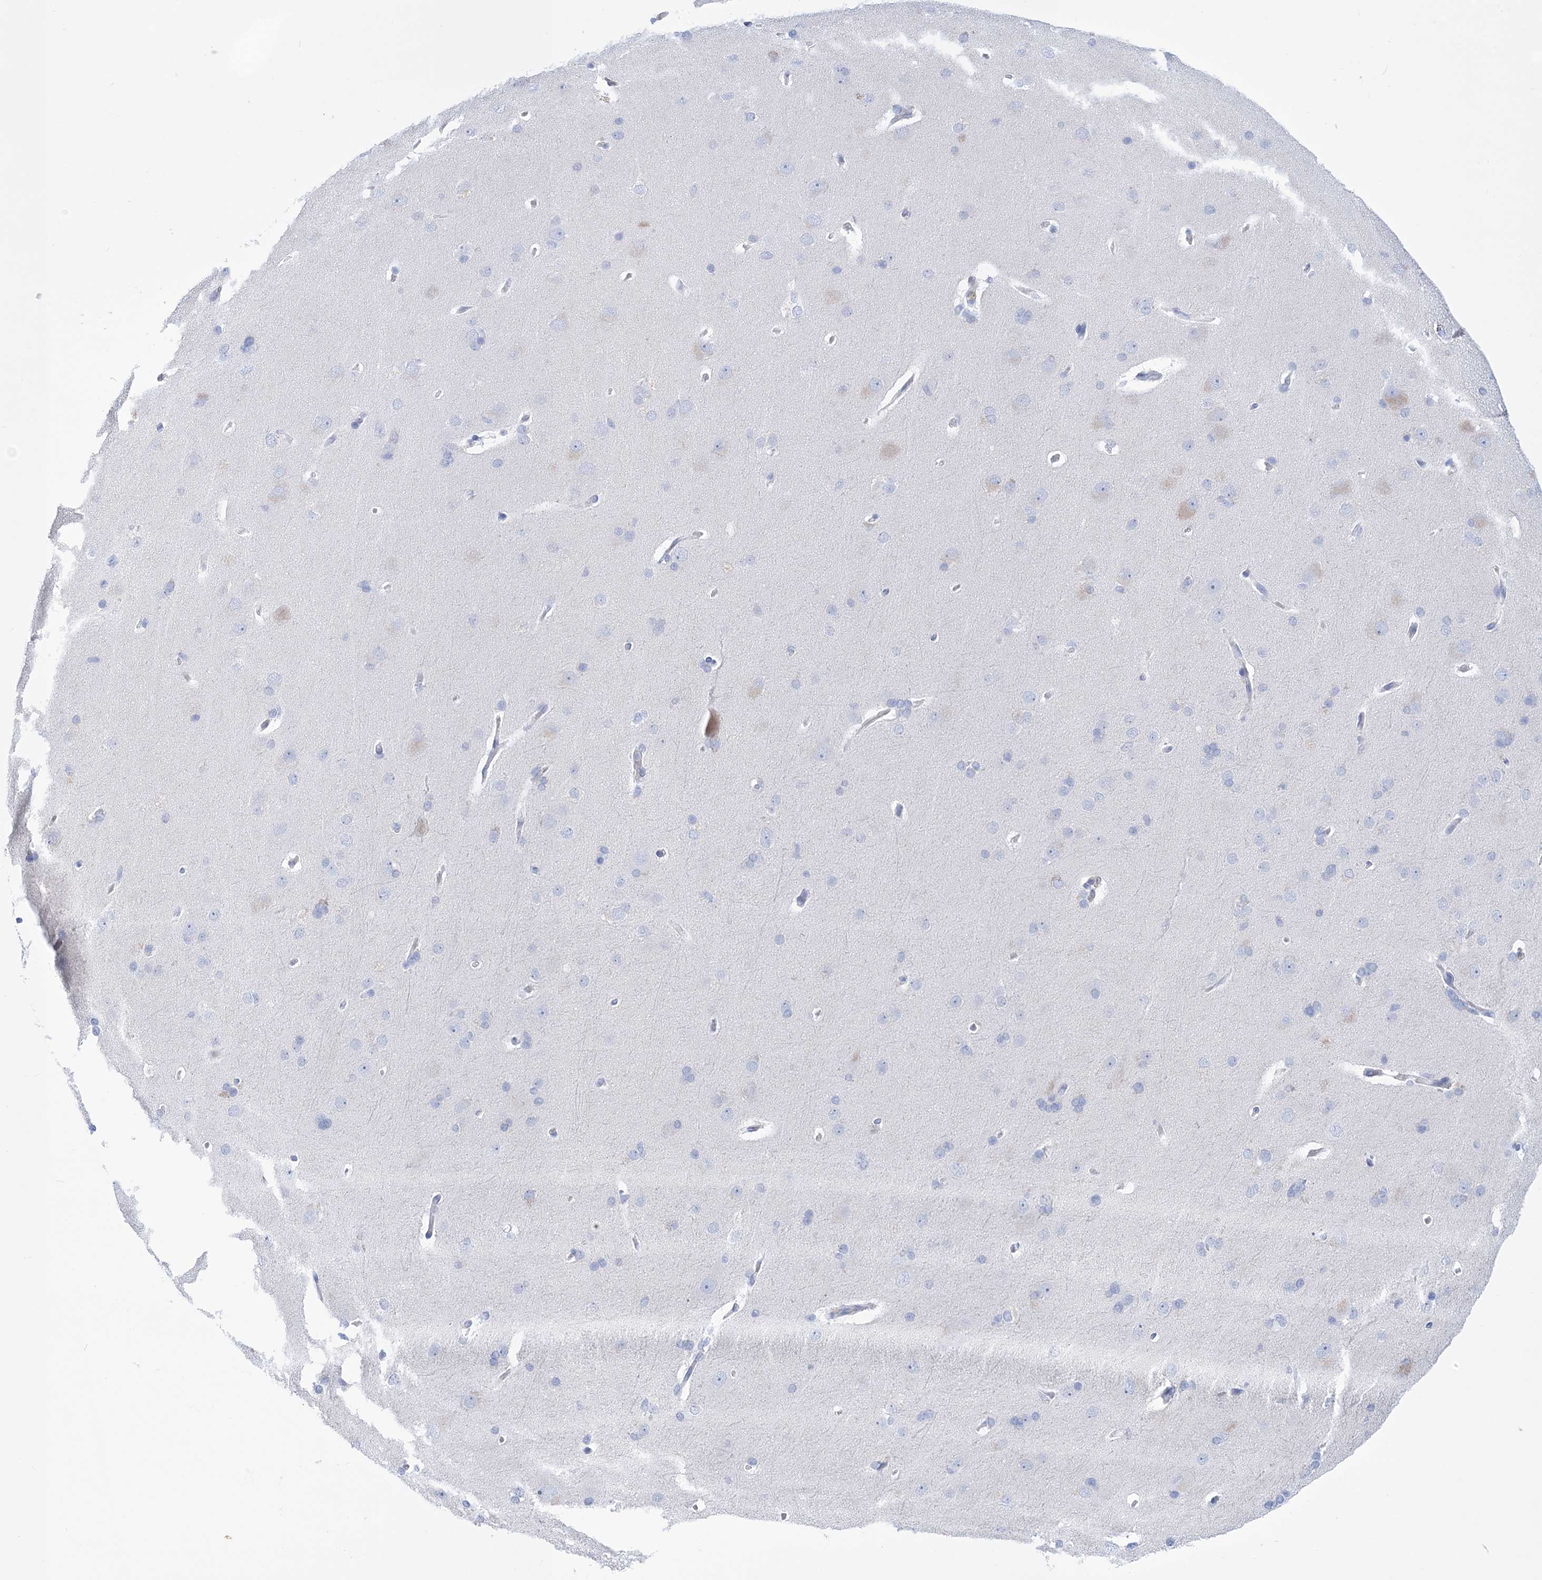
{"staining": {"intensity": "negative", "quantity": "none", "location": "none"}, "tissue": "cerebral cortex", "cell_type": "Endothelial cells", "image_type": "normal", "snomed": [{"axis": "morphology", "description": "Normal tissue, NOS"}, {"axis": "topography", "description": "Cerebral cortex"}], "caption": "Normal cerebral cortex was stained to show a protein in brown. There is no significant staining in endothelial cells. Brightfield microscopy of IHC stained with DAB (3,3'-diaminobenzidine) (brown) and hematoxylin (blue), captured at high magnification.", "gene": "WDR74", "patient": {"sex": "male", "age": 62}}